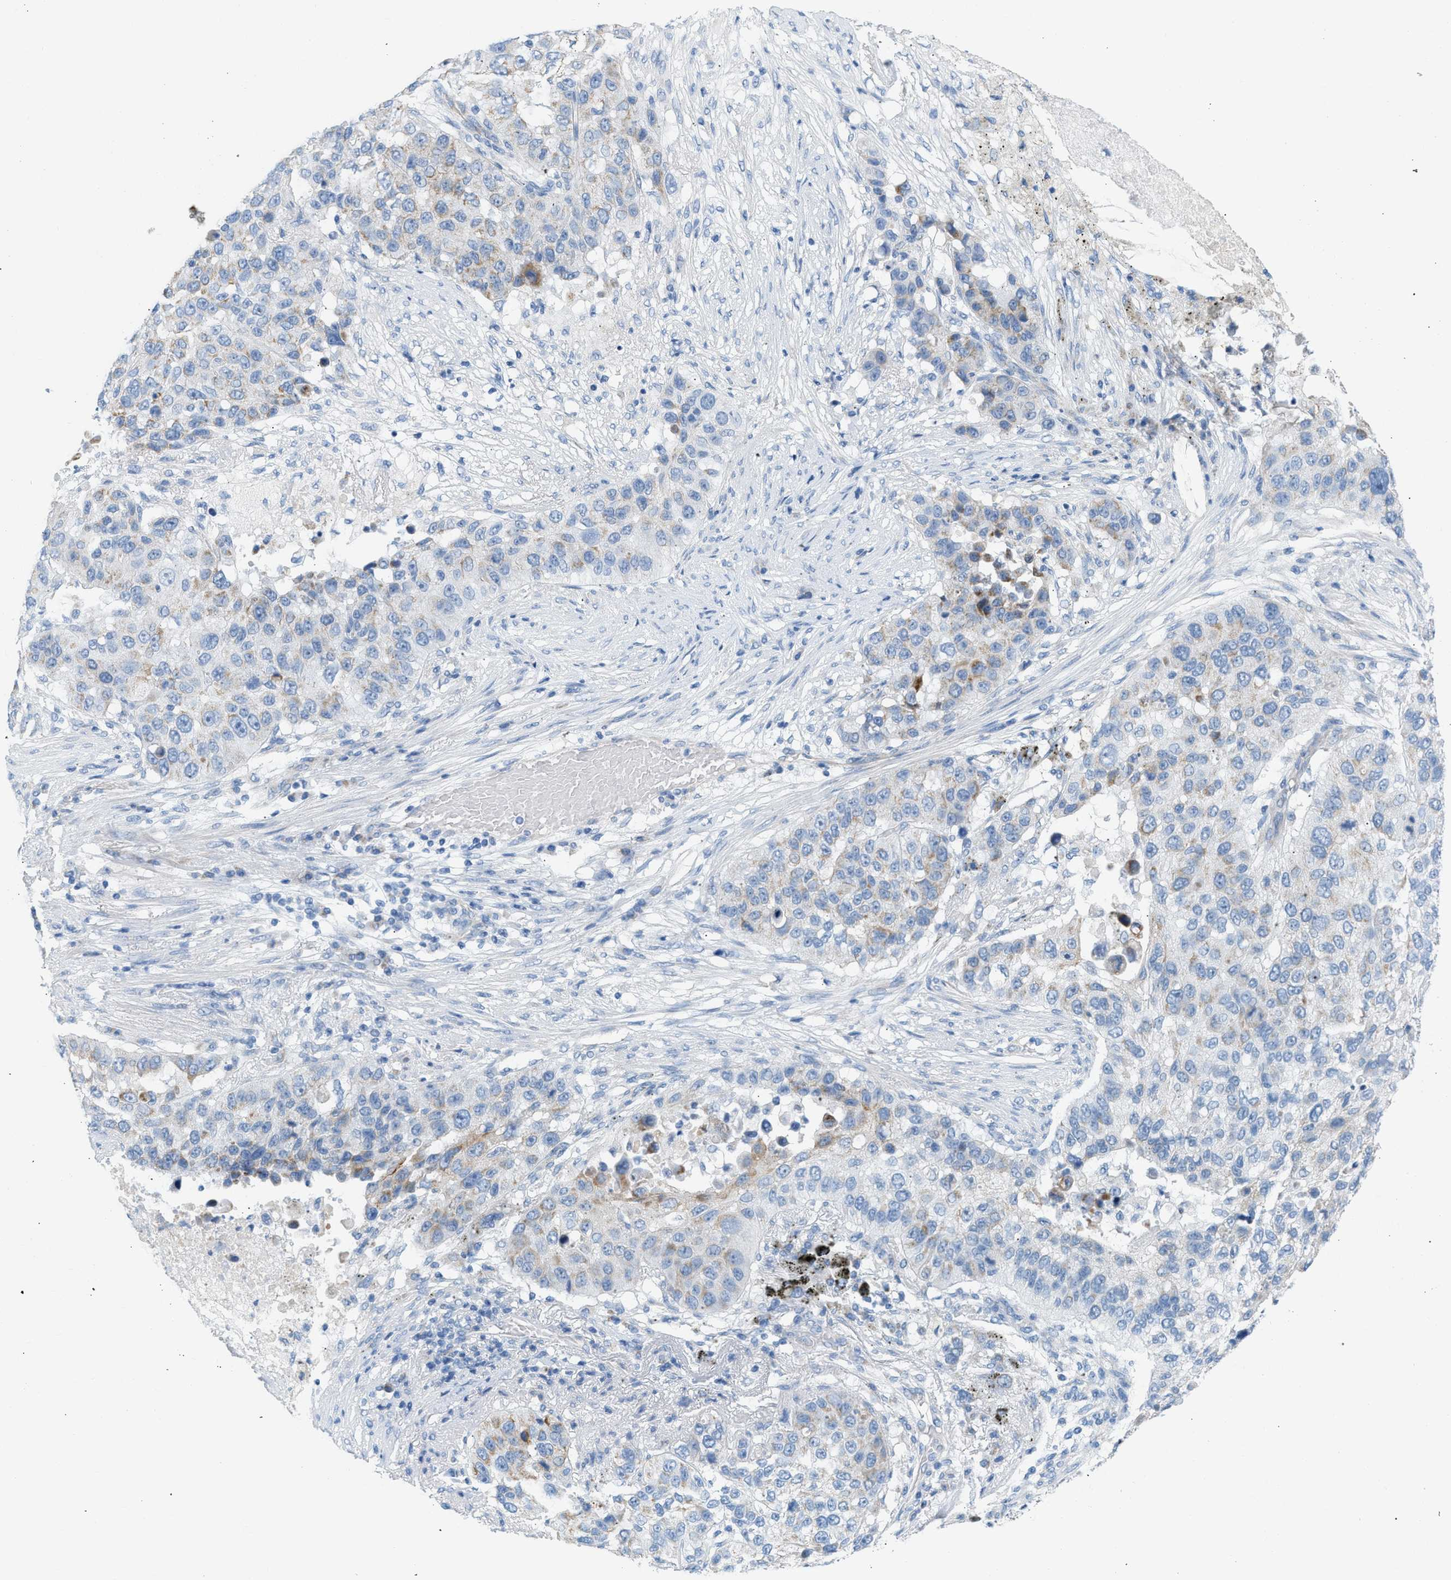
{"staining": {"intensity": "weak", "quantity": "<25%", "location": "cytoplasmic/membranous"}, "tissue": "lung cancer", "cell_type": "Tumor cells", "image_type": "cancer", "snomed": [{"axis": "morphology", "description": "Squamous cell carcinoma, NOS"}, {"axis": "topography", "description": "Lung"}], "caption": "DAB immunohistochemical staining of human lung squamous cell carcinoma shows no significant positivity in tumor cells.", "gene": "NDUFS8", "patient": {"sex": "male", "age": 57}}